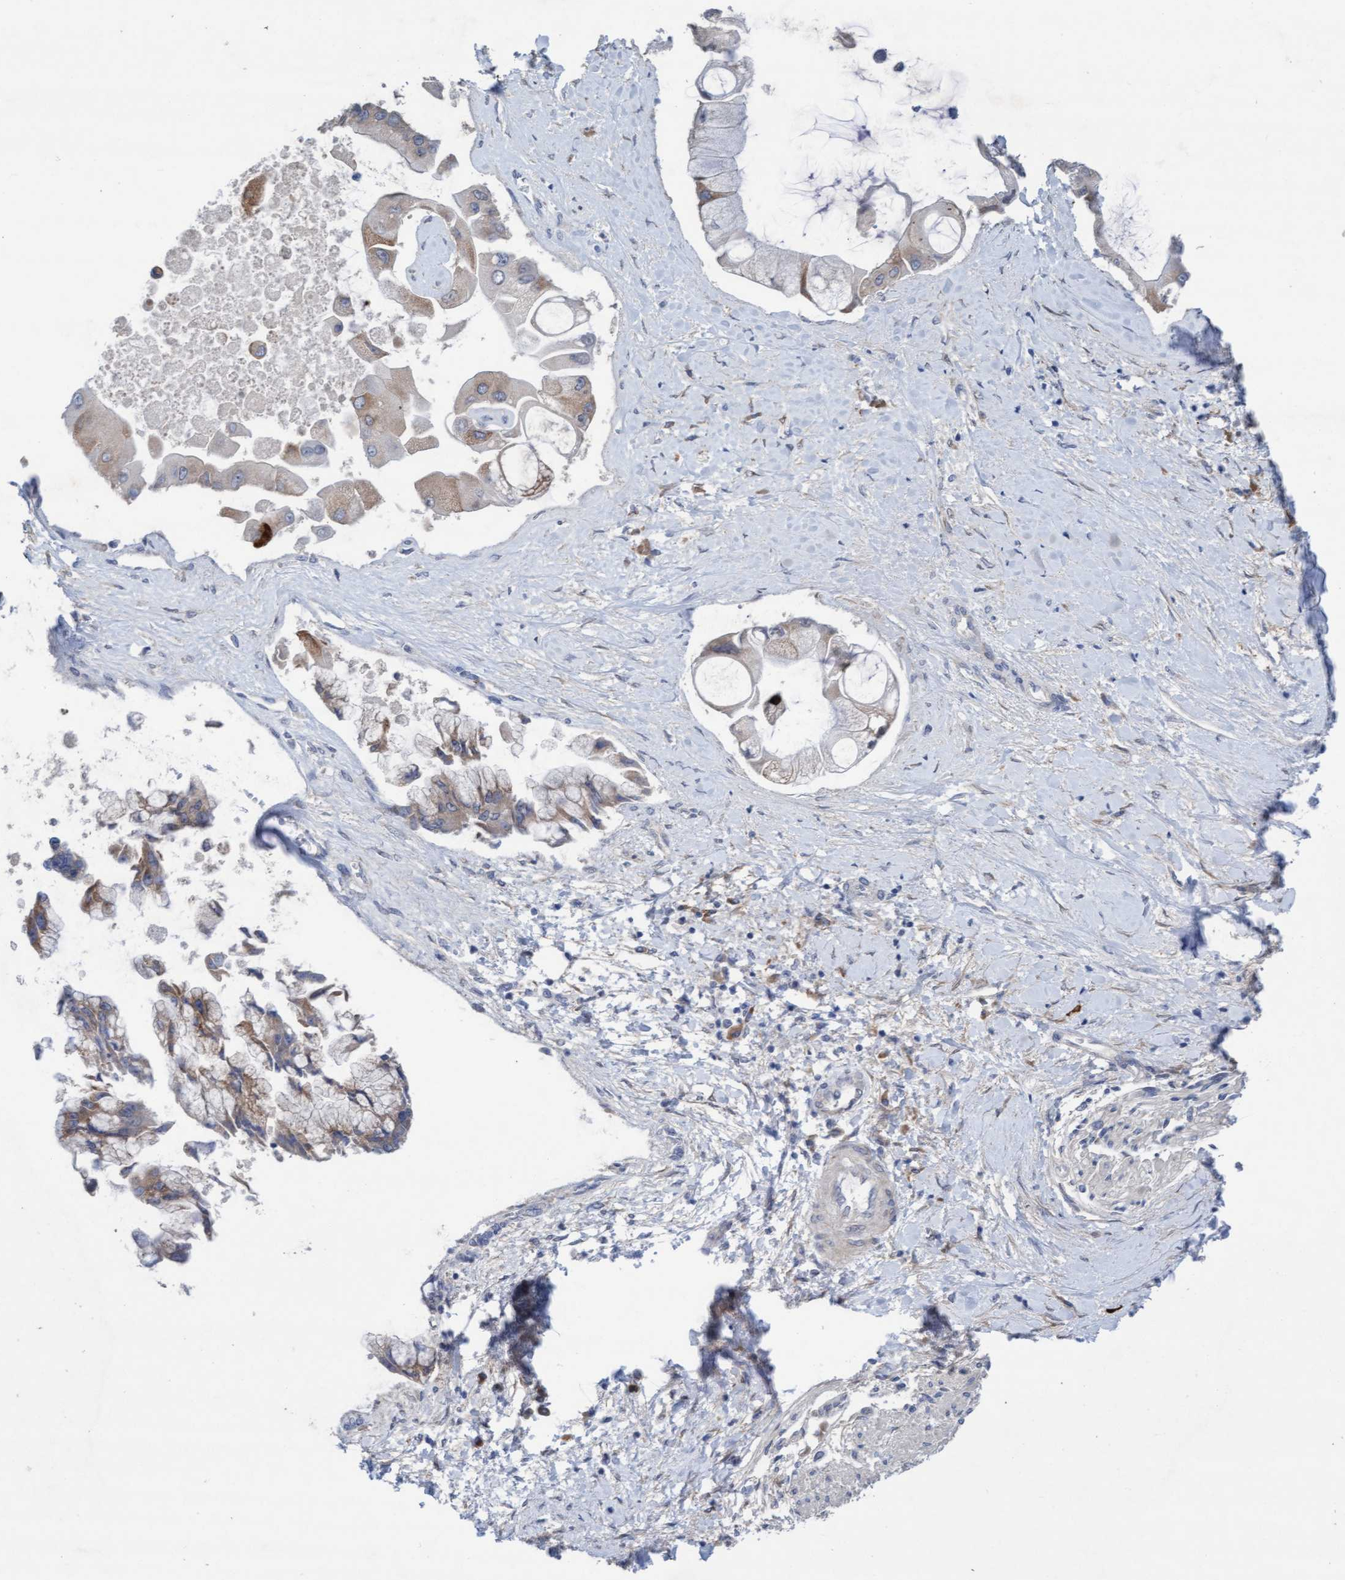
{"staining": {"intensity": "weak", "quantity": "25%-75%", "location": "cytoplasmic/membranous"}, "tissue": "liver cancer", "cell_type": "Tumor cells", "image_type": "cancer", "snomed": [{"axis": "morphology", "description": "Cholangiocarcinoma"}, {"axis": "topography", "description": "Liver"}], "caption": "A micrograph showing weak cytoplasmic/membranous expression in about 25%-75% of tumor cells in liver cancer (cholangiocarcinoma), as visualized by brown immunohistochemical staining.", "gene": "PLCD1", "patient": {"sex": "male", "age": 50}}